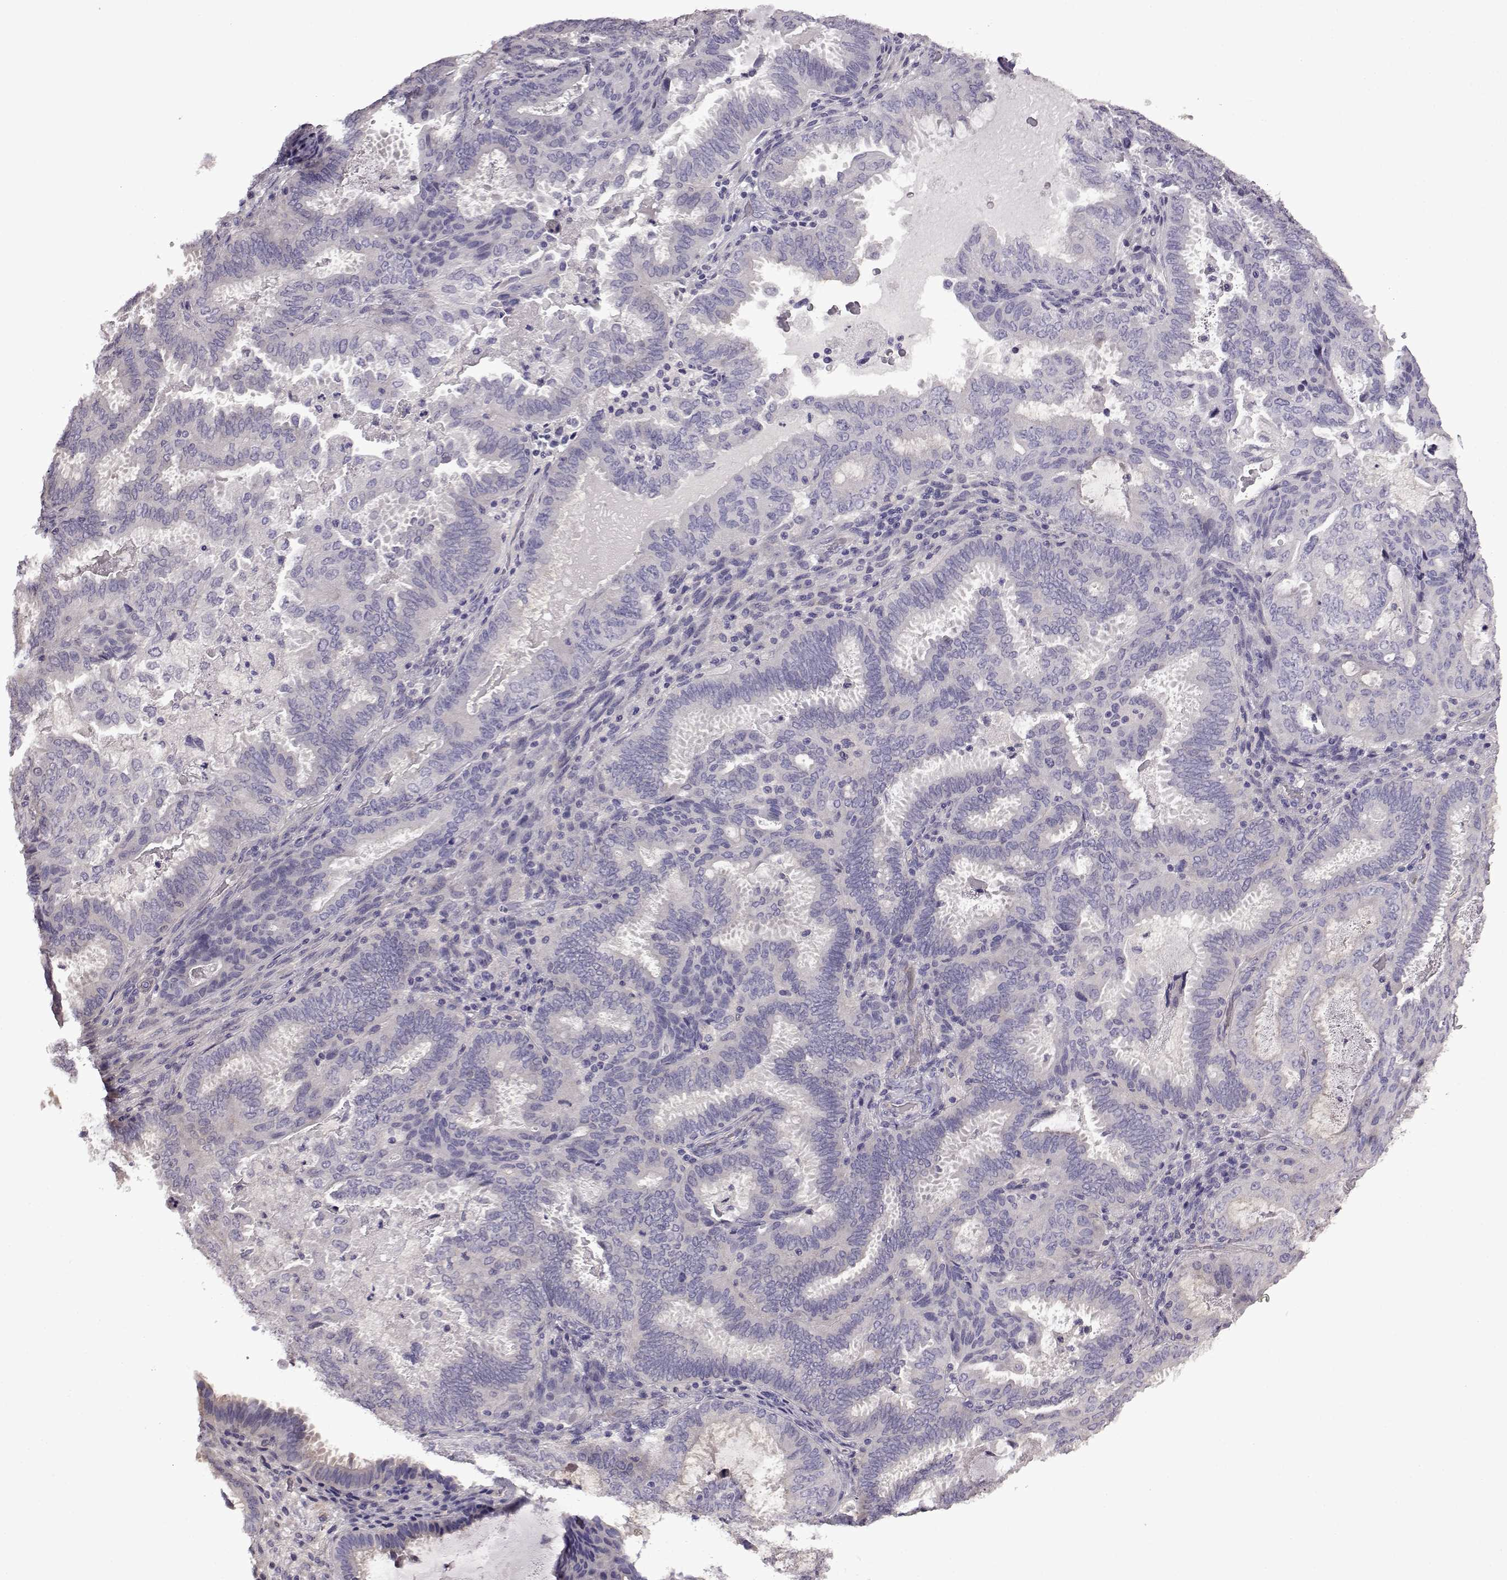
{"staining": {"intensity": "negative", "quantity": "none", "location": "none"}, "tissue": "ovarian cancer", "cell_type": "Tumor cells", "image_type": "cancer", "snomed": [{"axis": "morphology", "description": "Carcinoma, endometroid"}, {"axis": "topography", "description": "Ovary"}], "caption": "Ovarian cancer (endometroid carcinoma) was stained to show a protein in brown. There is no significant staining in tumor cells.", "gene": "EDDM3B", "patient": {"sex": "female", "age": 41}}